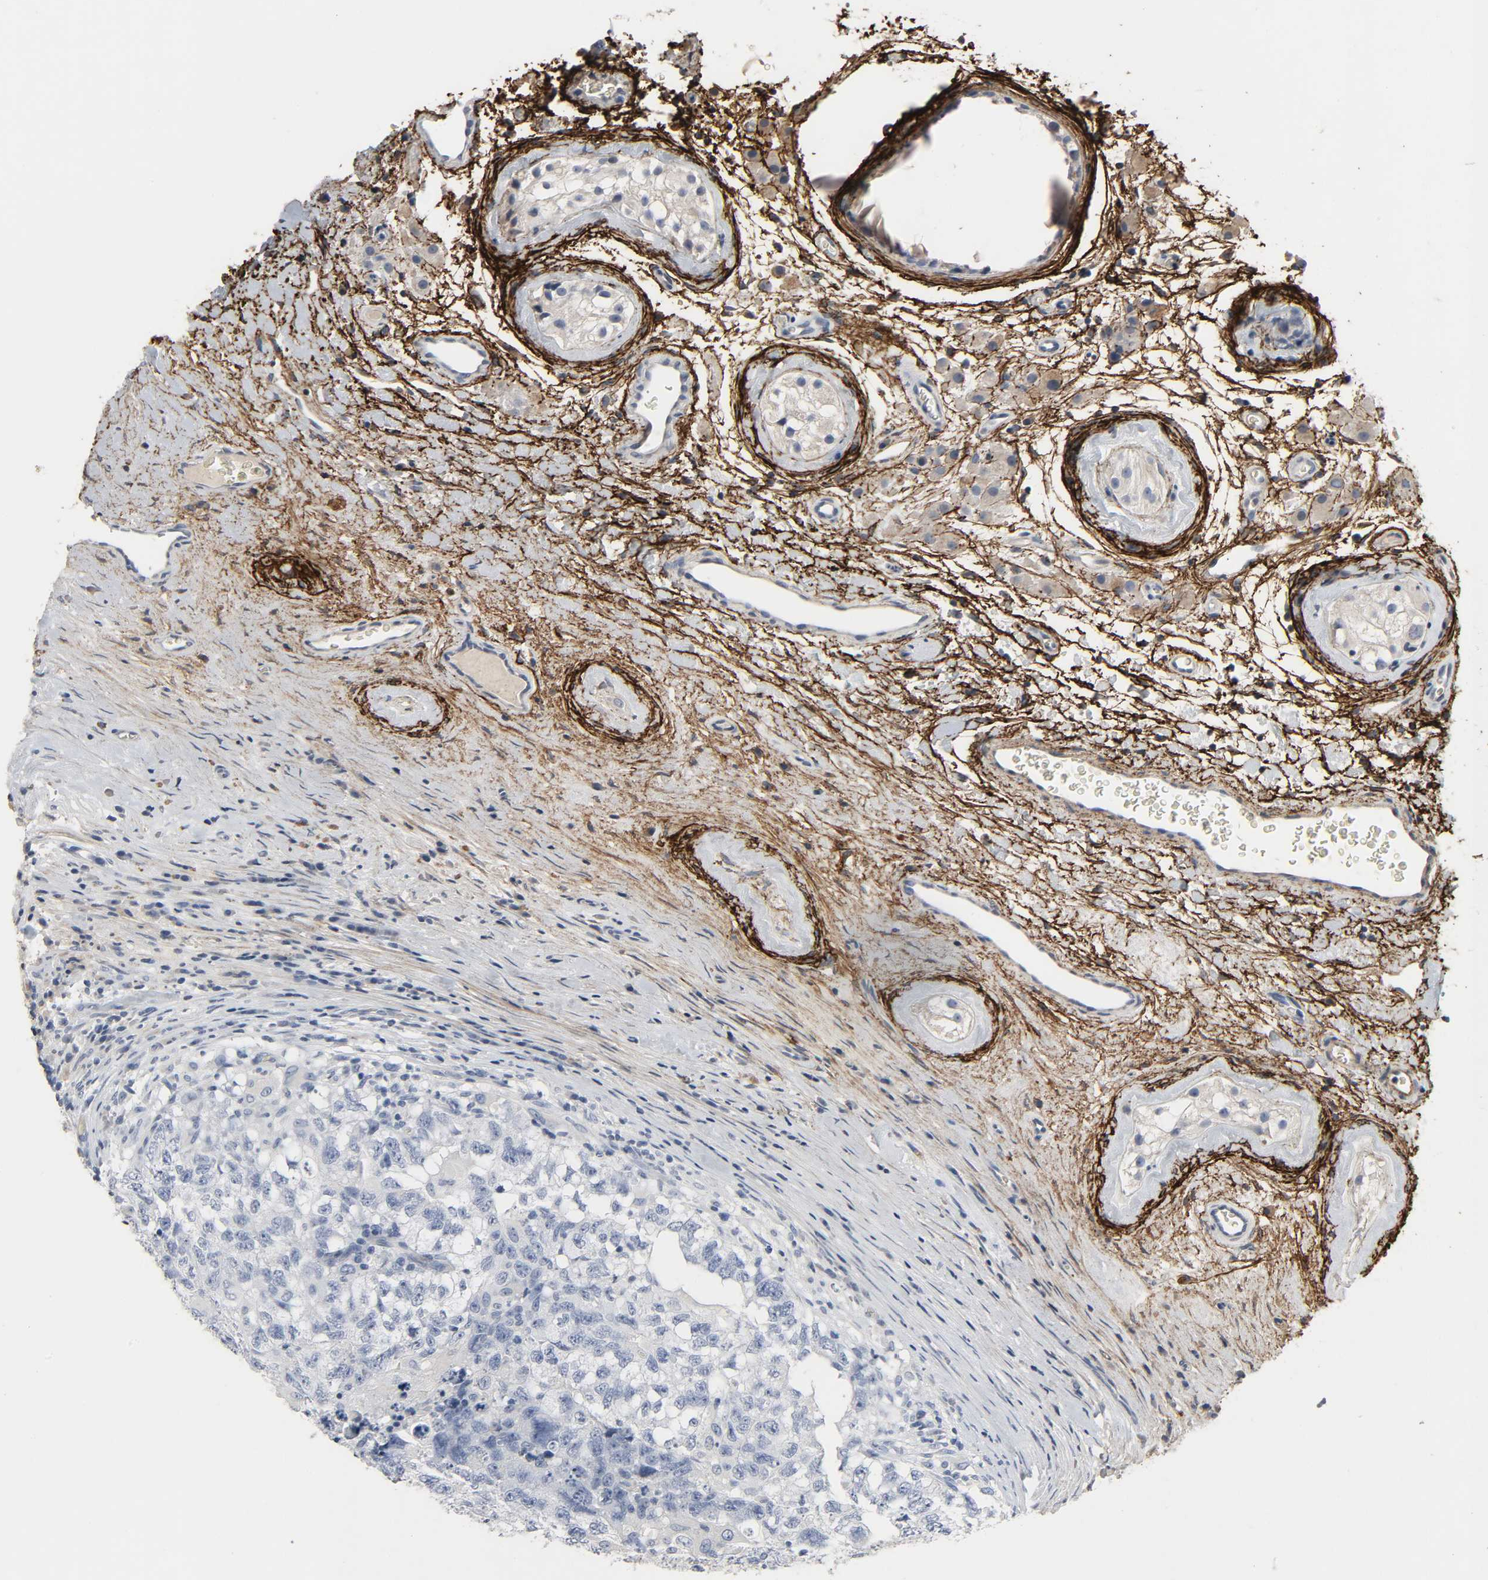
{"staining": {"intensity": "negative", "quantity": "none", "location": "none"}, "tissue": "testis cancer", "cell_type": "Tumor cells", "image_type": "cancer", "snomed": [{"axis": "morphology", "description": "Carcinoma, Embryonal, NOS"}, {"axis": "topography", "description": "Testis"}], "caption": "Immunohistochemistry image of neoplastic tissue: testis cancer stained with DAB (3,3'-diaminobenzidine) displays no significant protein staining in tumor cells.", "gene": "FBLN5", "patient": {"sex": "male", "age": 21}}